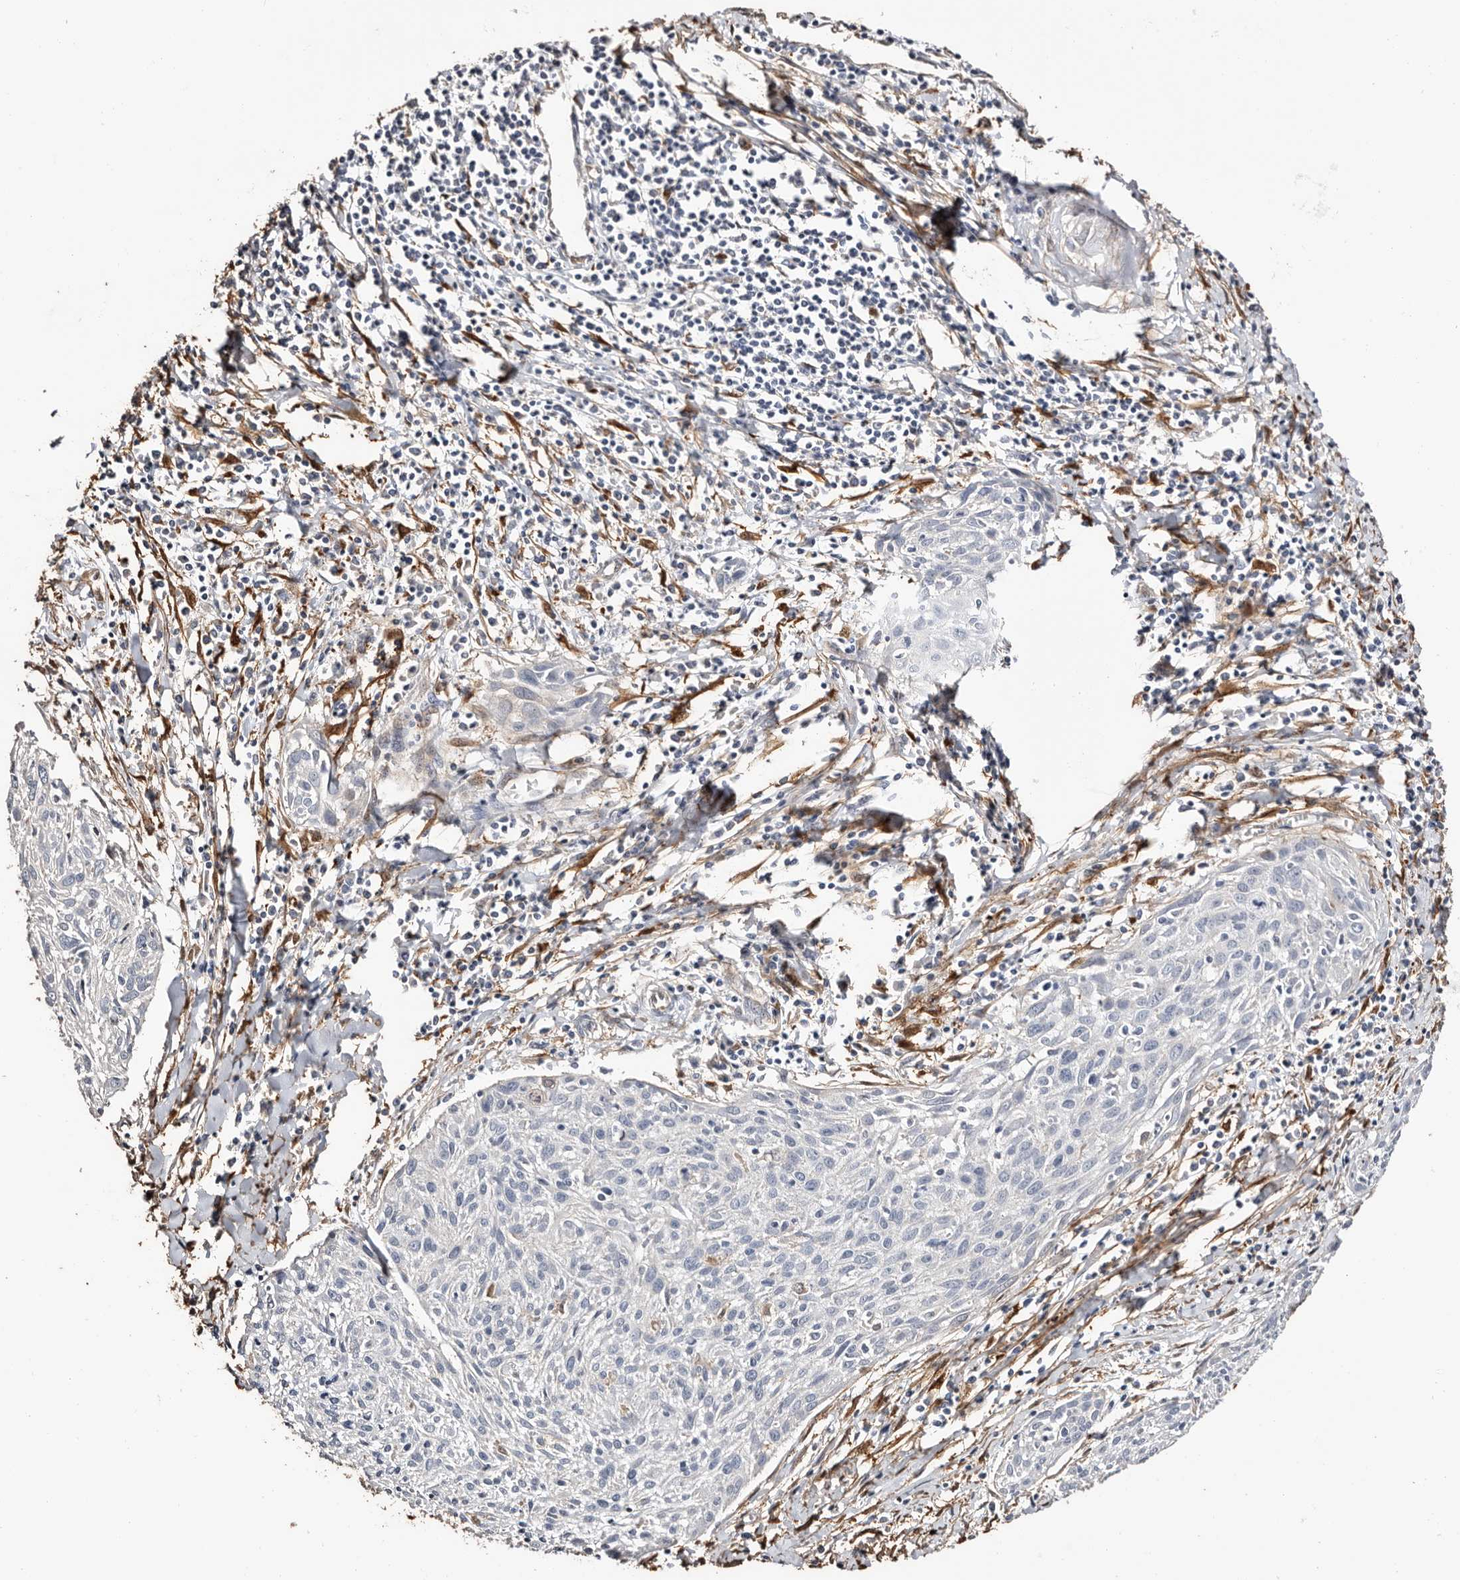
{"staining": {"intensity": "negative", "quantity": "none", "location": "none"}, "tissue": "cervical cancer", "cell_type": "Tumor cells", "image_type": "cancer", "snomed": [{"axis": "morphology", "description": "Squamous cell carcinoma, NOS"}, {"axis": "topography", "description": "Cervix"}], "caption": "DAB (3,3'-diaminobenzidine) immunohistochemical staining of cervical cancer (squamous cell carcinoma) reveals no significant staining in tumor cells. (Stains: DAB (3,3'-diaminobenzidine) immunohistochemistry (IHC) with hematoxylin counter stain, Microscopy: brightfield microscopy at high magnification).", "gene": "TGM2", "patient": {"sex": "female", "age": 51}}